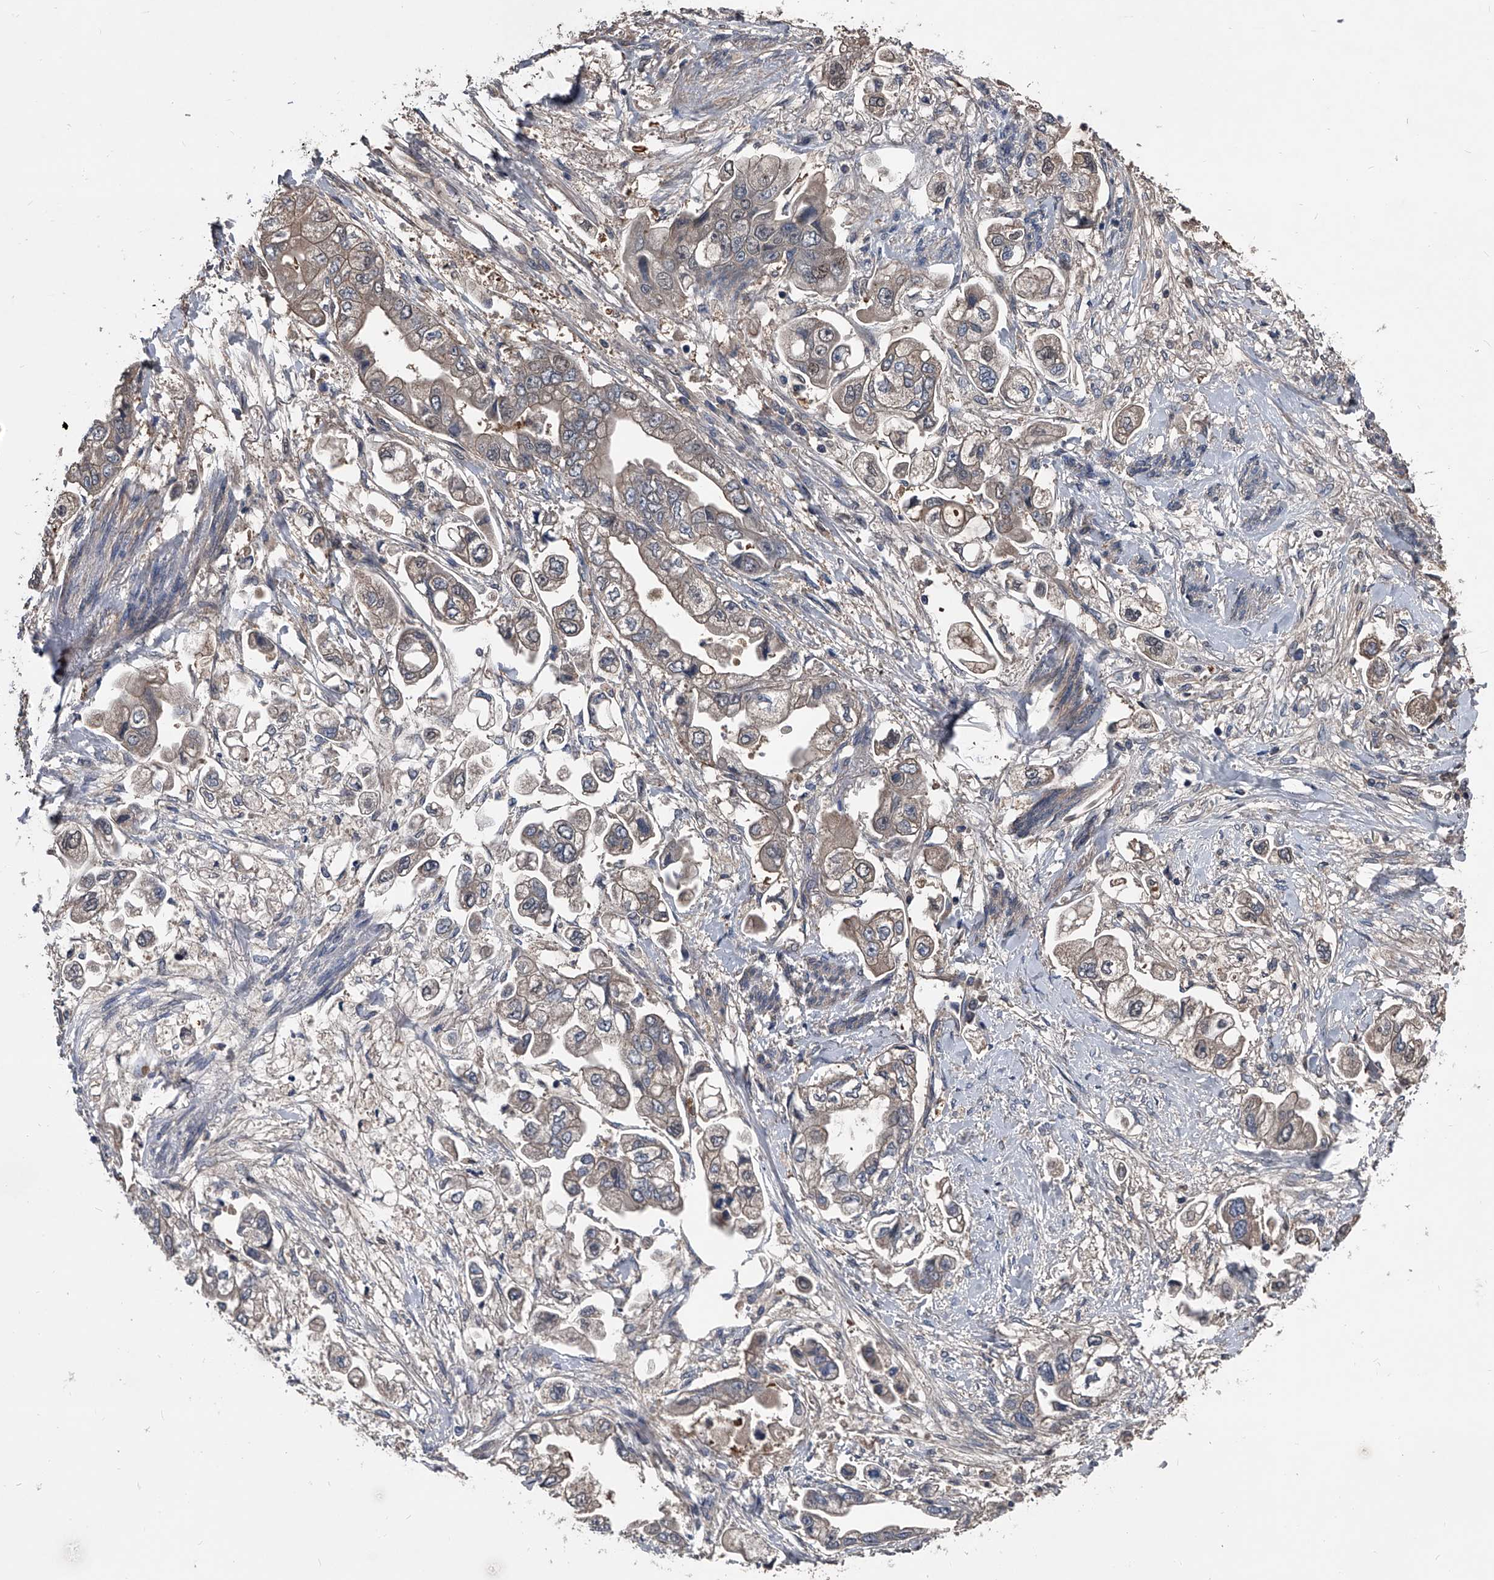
{"staining": {"intensity": "weak", "quantity": "25%-75%", "location": "cytoplasmic/membranous"}, "tissue": "stomach cancer", "cell_type": "Tumor cells", "image_type": "cancer", "snomed": [{"axis": "morphology", "description": "Adenocarcinoma, NOS"}, {"axis": "topography", "description": "Stomach"}], "caption": "IHC image of neoplastic tissue: human stomach cancer stained using IHC reveals low levels of weak protein expression localized specifically in the cytoplasmic/membranous of tumor cells, appearing as a cytoplasmic/membranous brown color.", "gene": "KIF13A", "patient": {"sex": "male", "age": 62}}